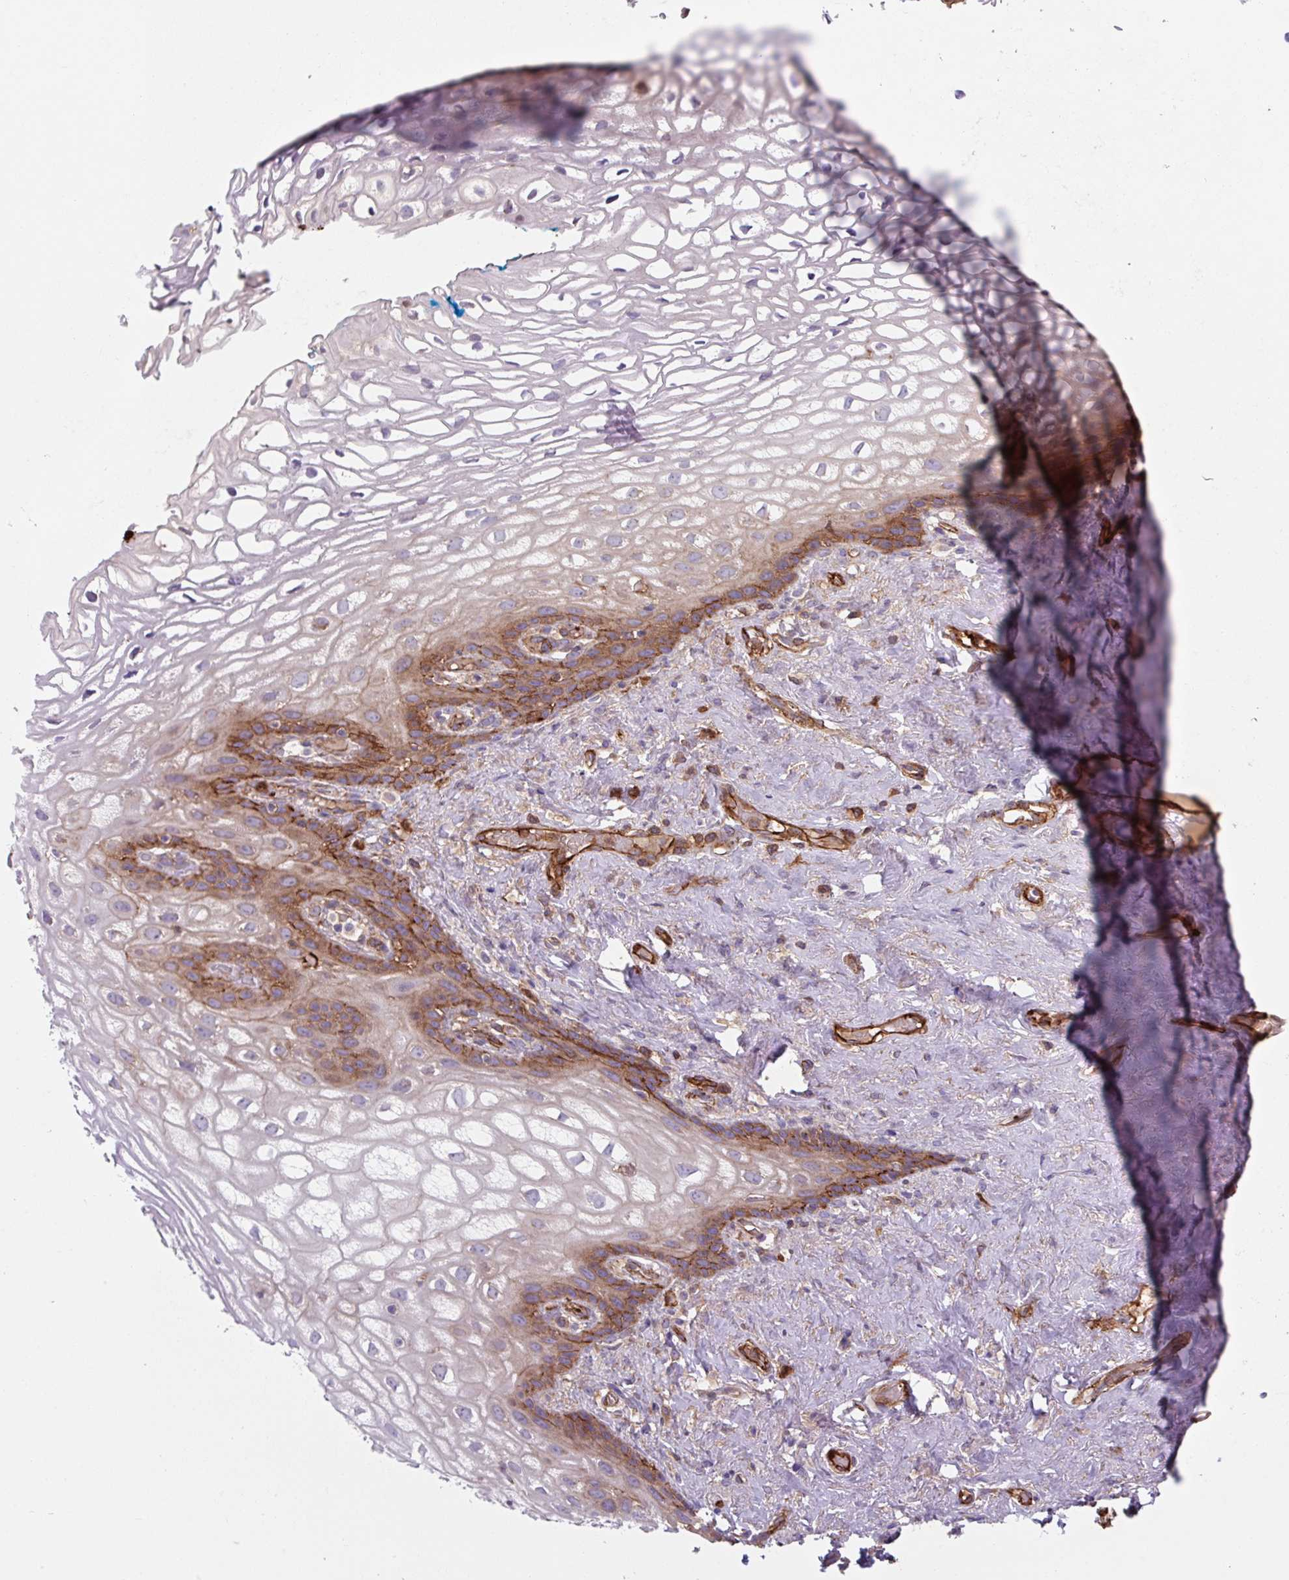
{"staining": {"intensity": "strong", "quantity": "<25%", "location": "cytoplasmic/membranous"}, "tissue": "vagina", "cell_type": "Squamous epithelial cells", "image_type": "normal", "snomed": [{"axis": "morphology", "description": "Normal tissue, NOS"}, {"axis": "morphology", "description": "Adenocarcinoma, NOS"}, {"axis": "topography", "description": "Rectum"}, {"axis": "topography", "description": "Vagina"}, {"axis": "topography", "description": "Peripheral nerve tissue"}], "caption": "Vagina stained with a brown dye demonstrates strong cytoplasmic/membranous positive positivity in approximately <25% of squamous epithelial cells.", "gene": "DHFR2", "patient": {"sex": "female", "age": 71}}